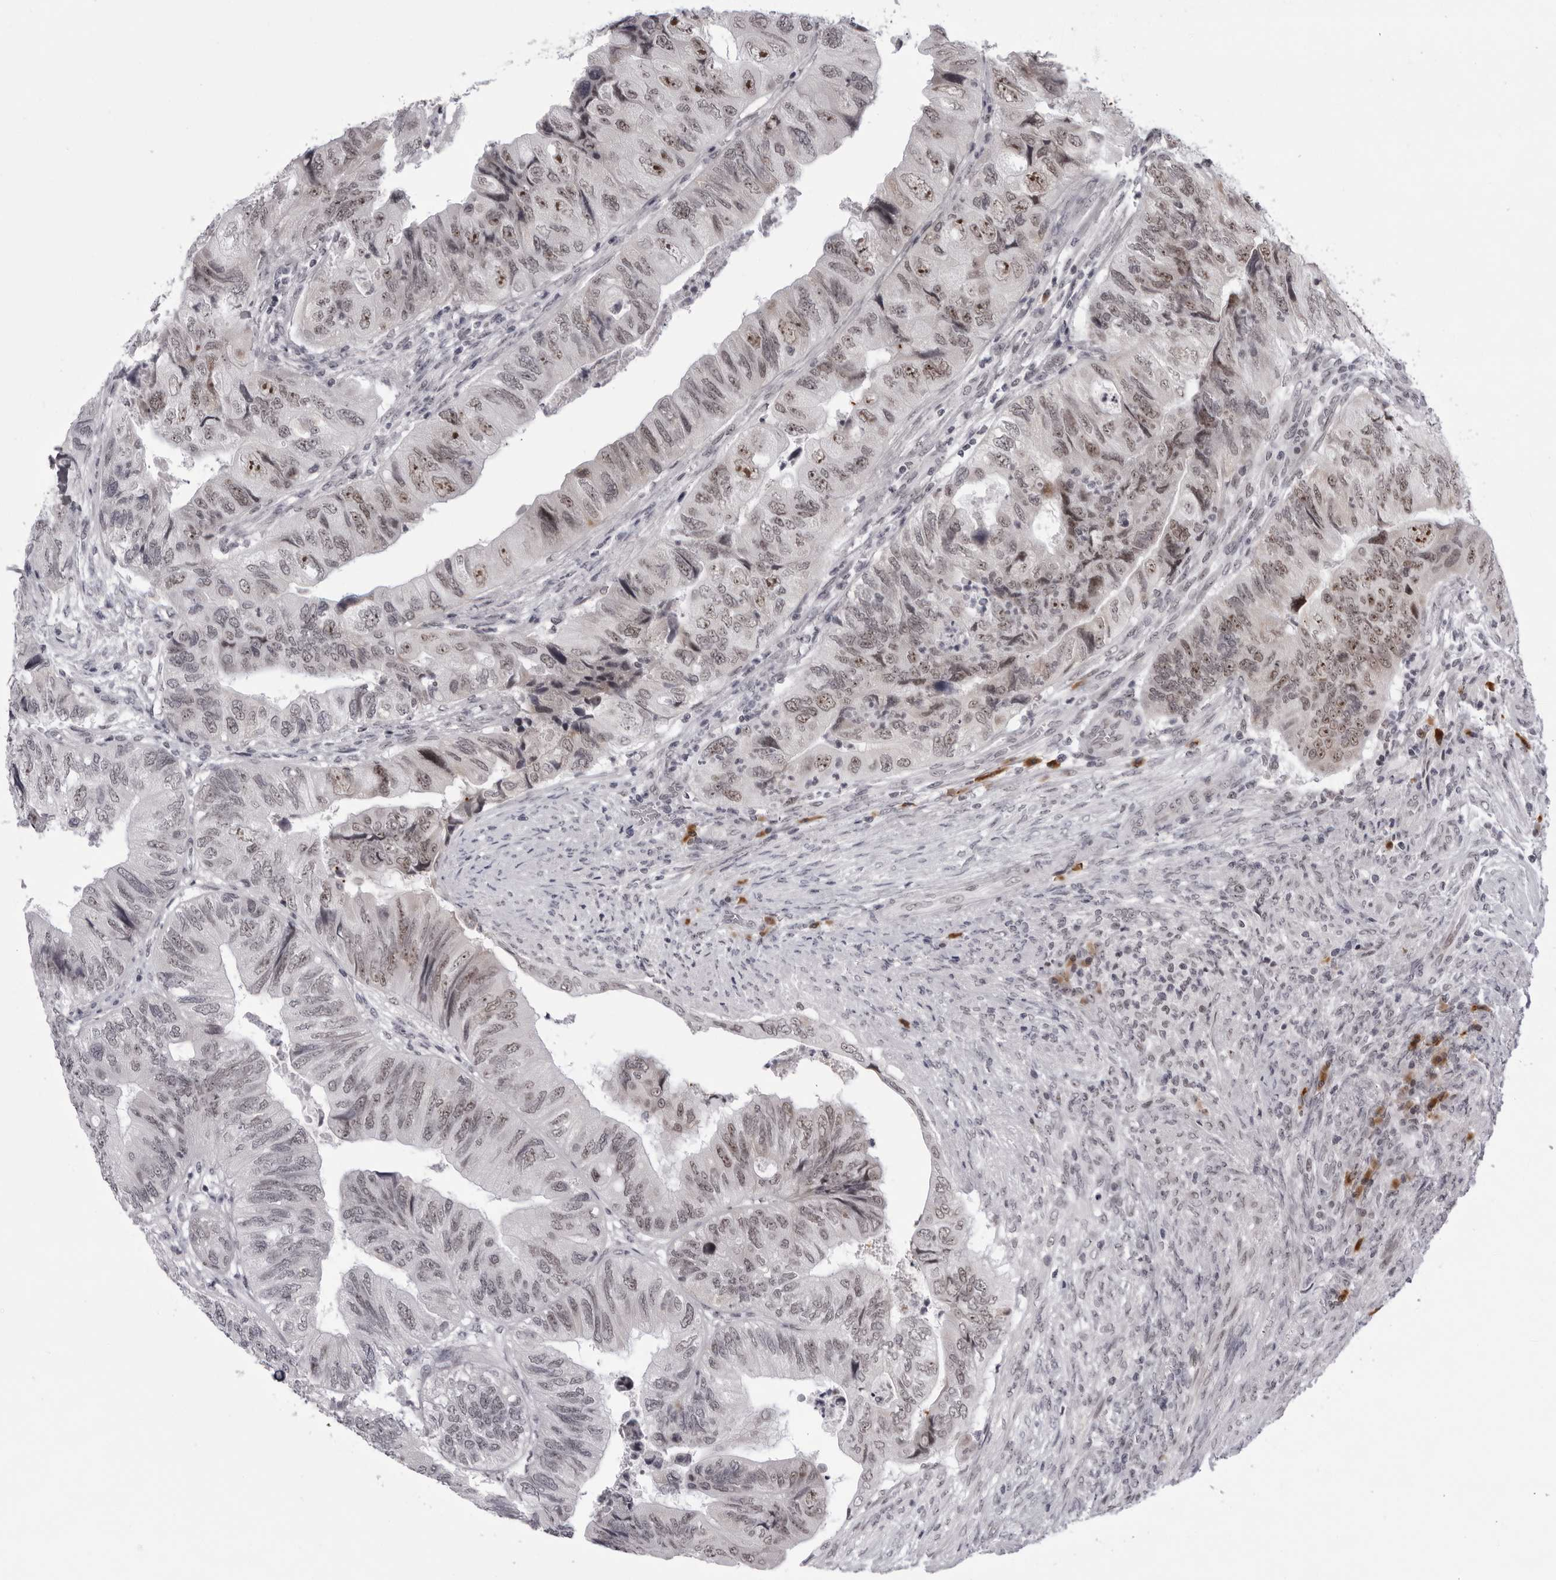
{"staining": {"intensity": "strong", "quantity": "25%-75%", "location": "nuclear"}, "tissue": "colorectal cancer", "cell_type": "Tumor cells", "image_type": "cancer", "snomed": [{"axis": "morphology", "description": "Adenocarcinoma, NOS"}, {"axis": "topography", "description": "Rectum"}], "caption": "Adenocarcinoma (colorectal) stained with a brown dye shows strong nuclear positive positivity in about 25%-75% of tumor cells.", "gene": "EXOSC10", "patient": {"sex": "male", "age": 63}}